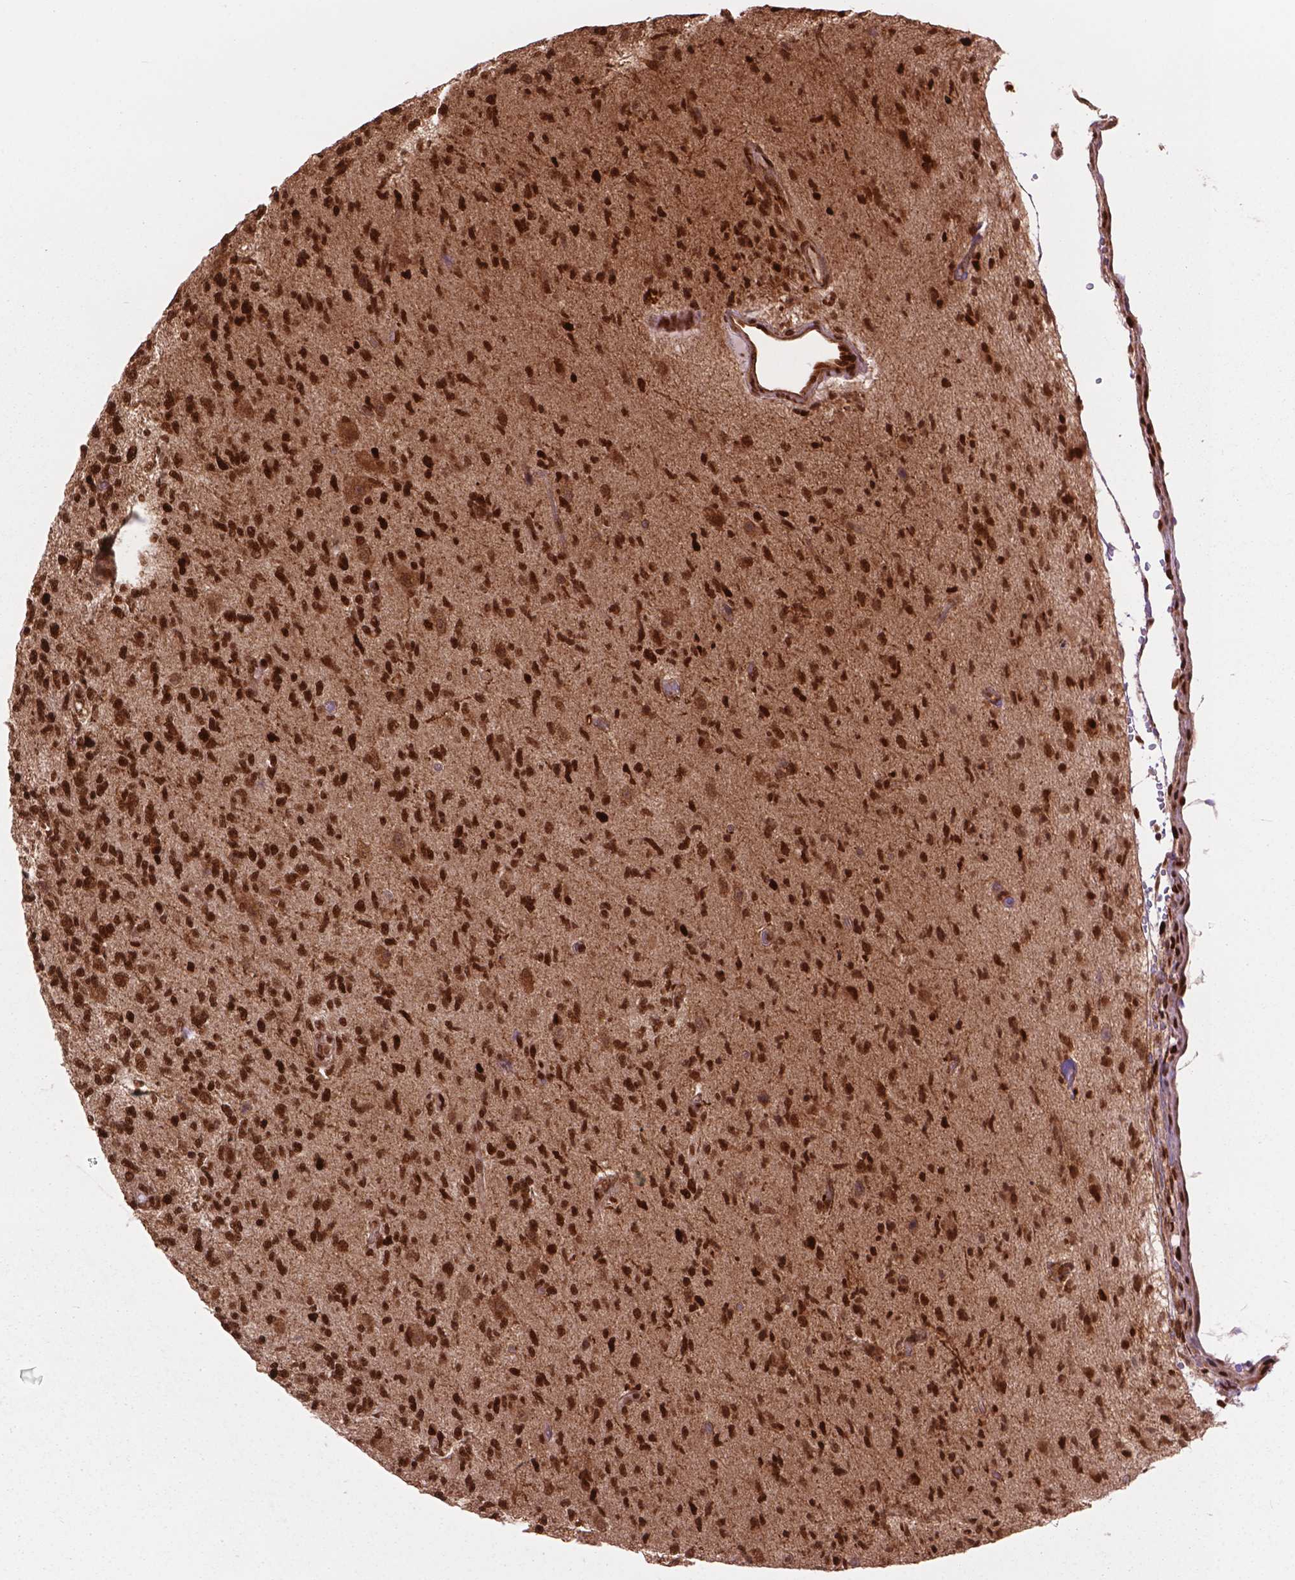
{"staining": {"intensity": "strong", "quantity": ">75%", "location": "nuclear"}, "tissue": "glioma", "cell_type": "Tumor cells", "image_type": "cancer", "snomed": [{"axis": "morphology", "description": "Glioma, malignant, High grade"}, {"axis": "topography", "description": "Brain"}], "caption": "Strong nuclear positivity for a protein is appreciated in about >75% of tumor cells of glioma using IHC.", "gene": "ANP32B", "patient": {"sex": "male", "age": 56}}